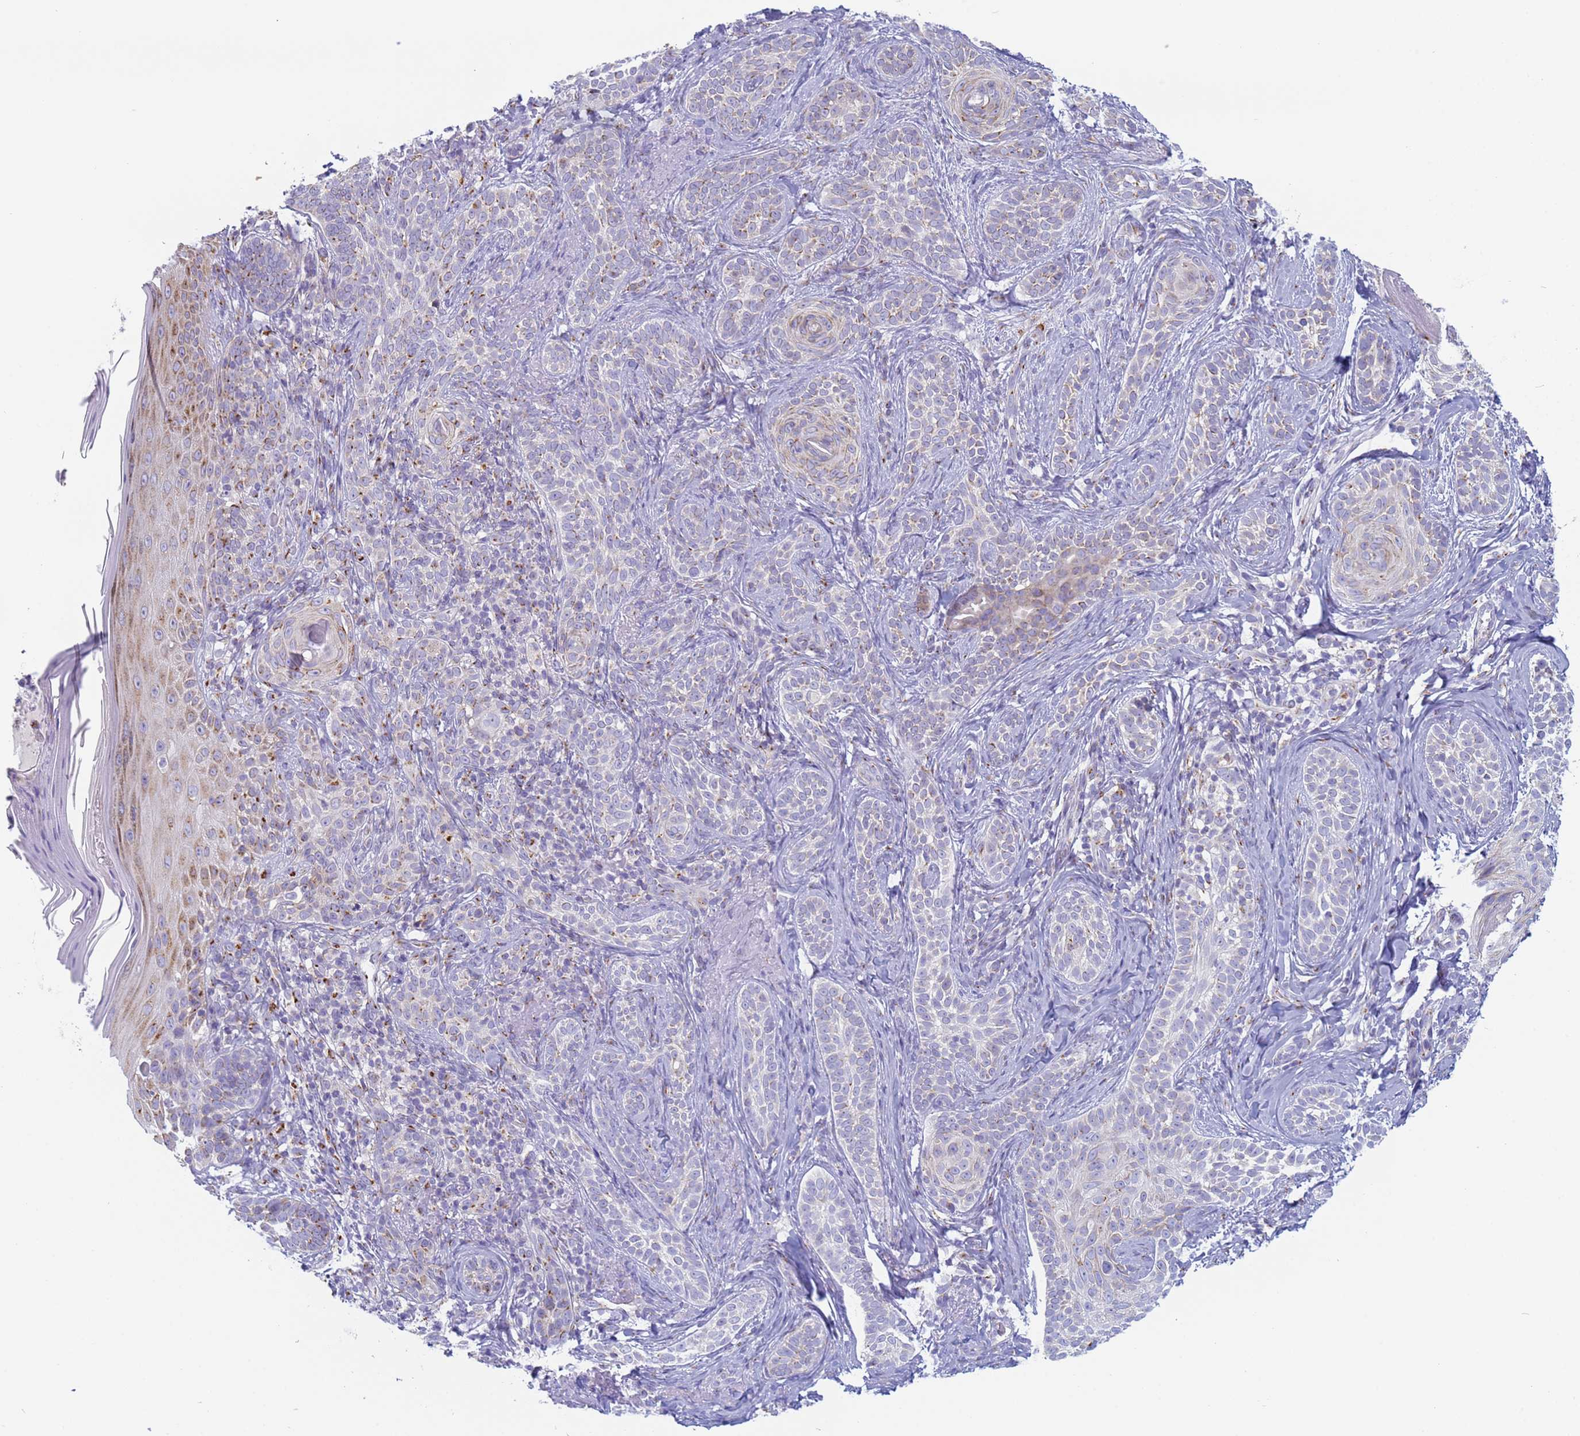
{"staining": {"intensity": "moderate", "quantity": "<25%", "location": "cytoplasmic/membranous"}, "tissue": "skin cancer", "cell_type": "Tumor cells", "image_type": "cancer", "snomed": [{"axis": "morphology", "description": "Basal cell carcinoma"}, {"axis": "topography", "description": "Skin"}], "caption": "Approximately <25% of tumor cells in skin cancer (basal cell carcinoma) display moderate cytoplasmic/membranous protein expression as visualized by brown immunohistochemical staining.", "gene": "CR1", "patient": {"sex": "male", "age": 71}}